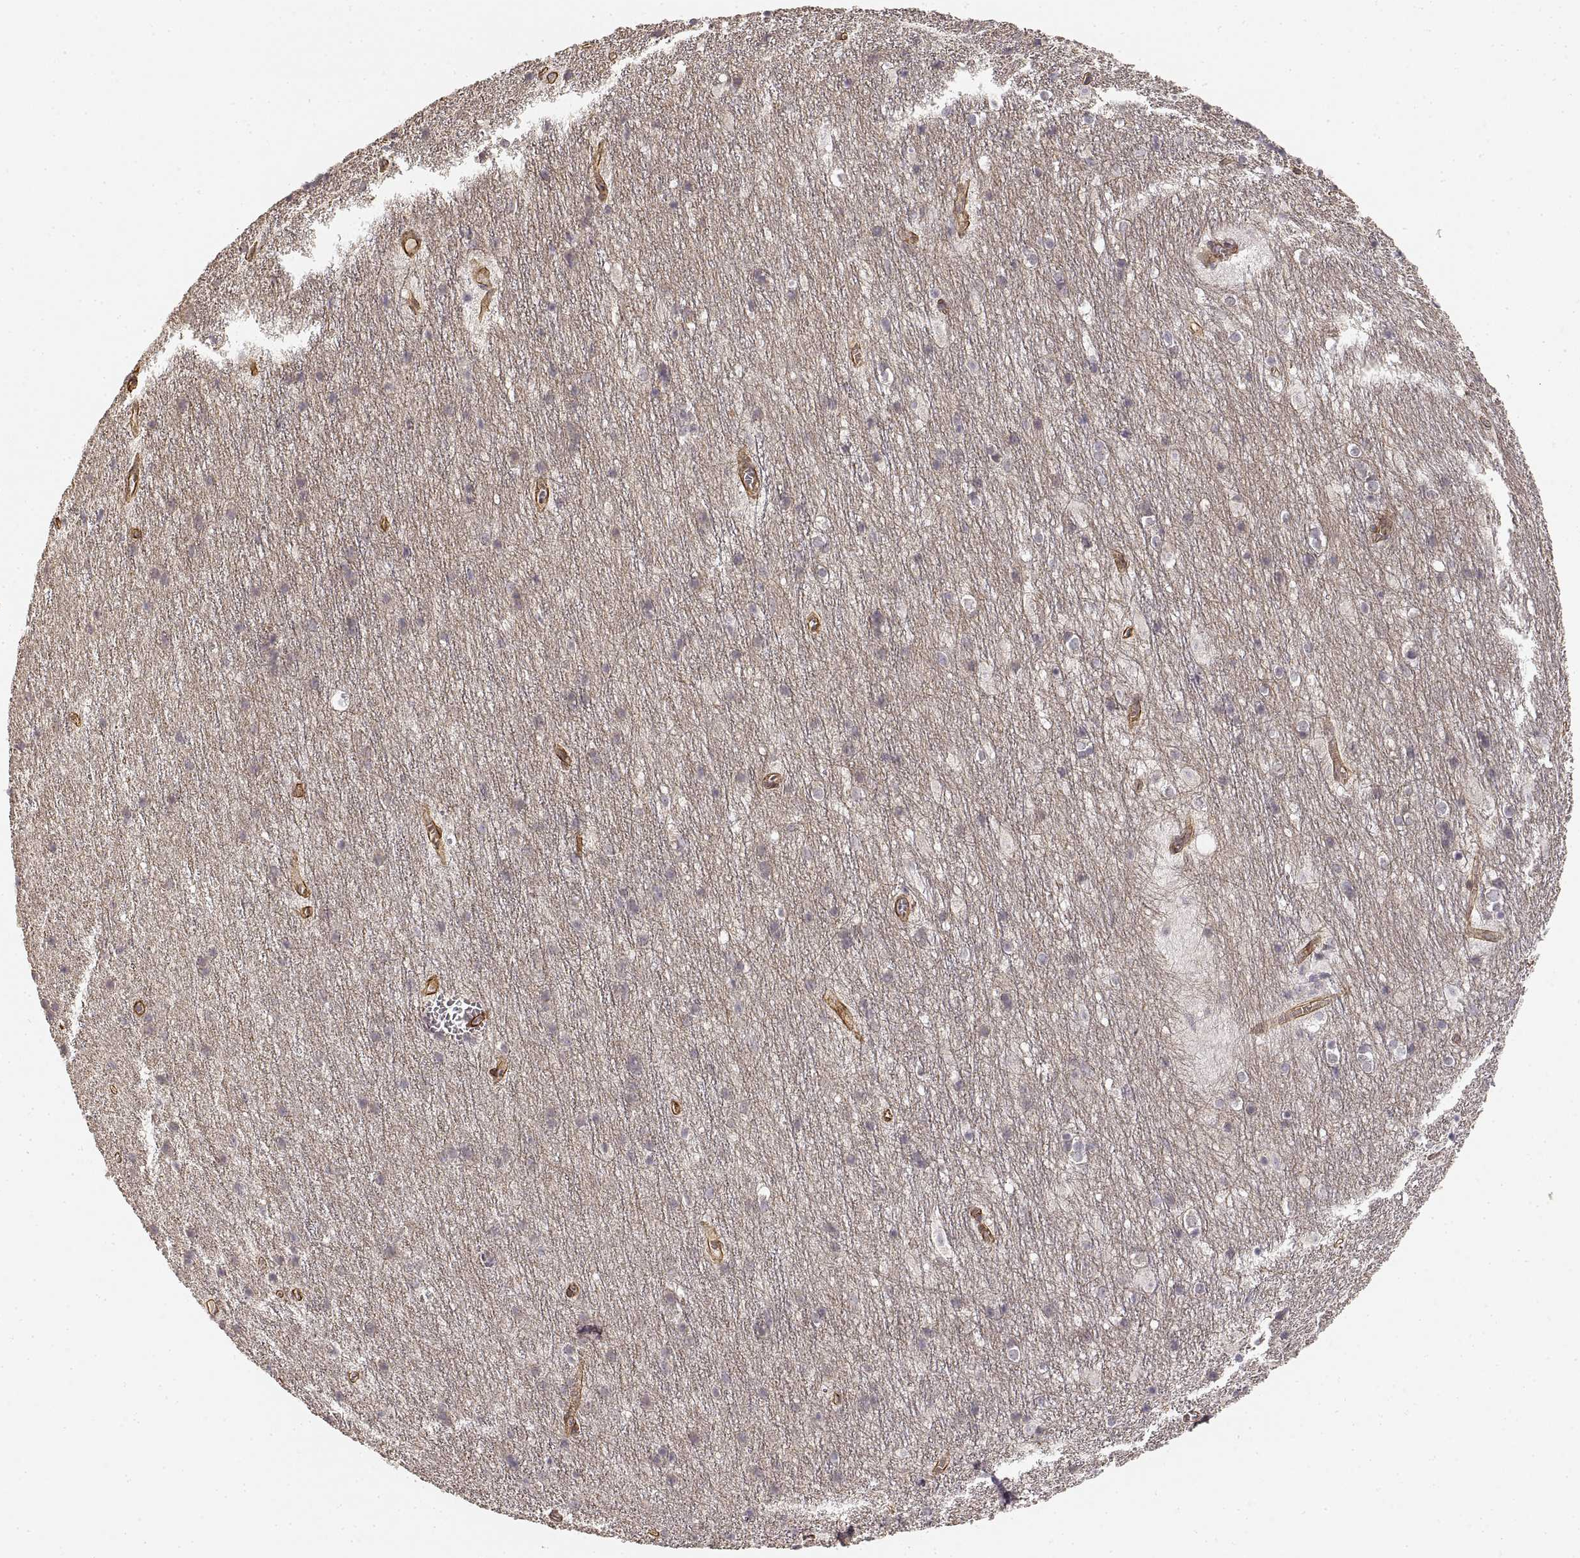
{"staining": {"intensity": "negative", "quantity": "none", "location": "none"}, "tissue": "cerebellum", "cell_type": "Cells in granular layer", "image_type": "normal", "snomed": [{"axis": "morphology", "description": "Normal tissue, NOS"}, {"axis": "topography", "description": "Cerebellum"}], "caption": "DAB immunohistochemical staining of unremarkable human cerebellum reveals no significant expression in cells in granular layer. (DAB (3,3'-diaminobenzidine) immunohistochemistry visualized using brightfield microscopy, high magnification).", "gene": "LAMA4", "patient": {"sex": "male", "age": 70}}